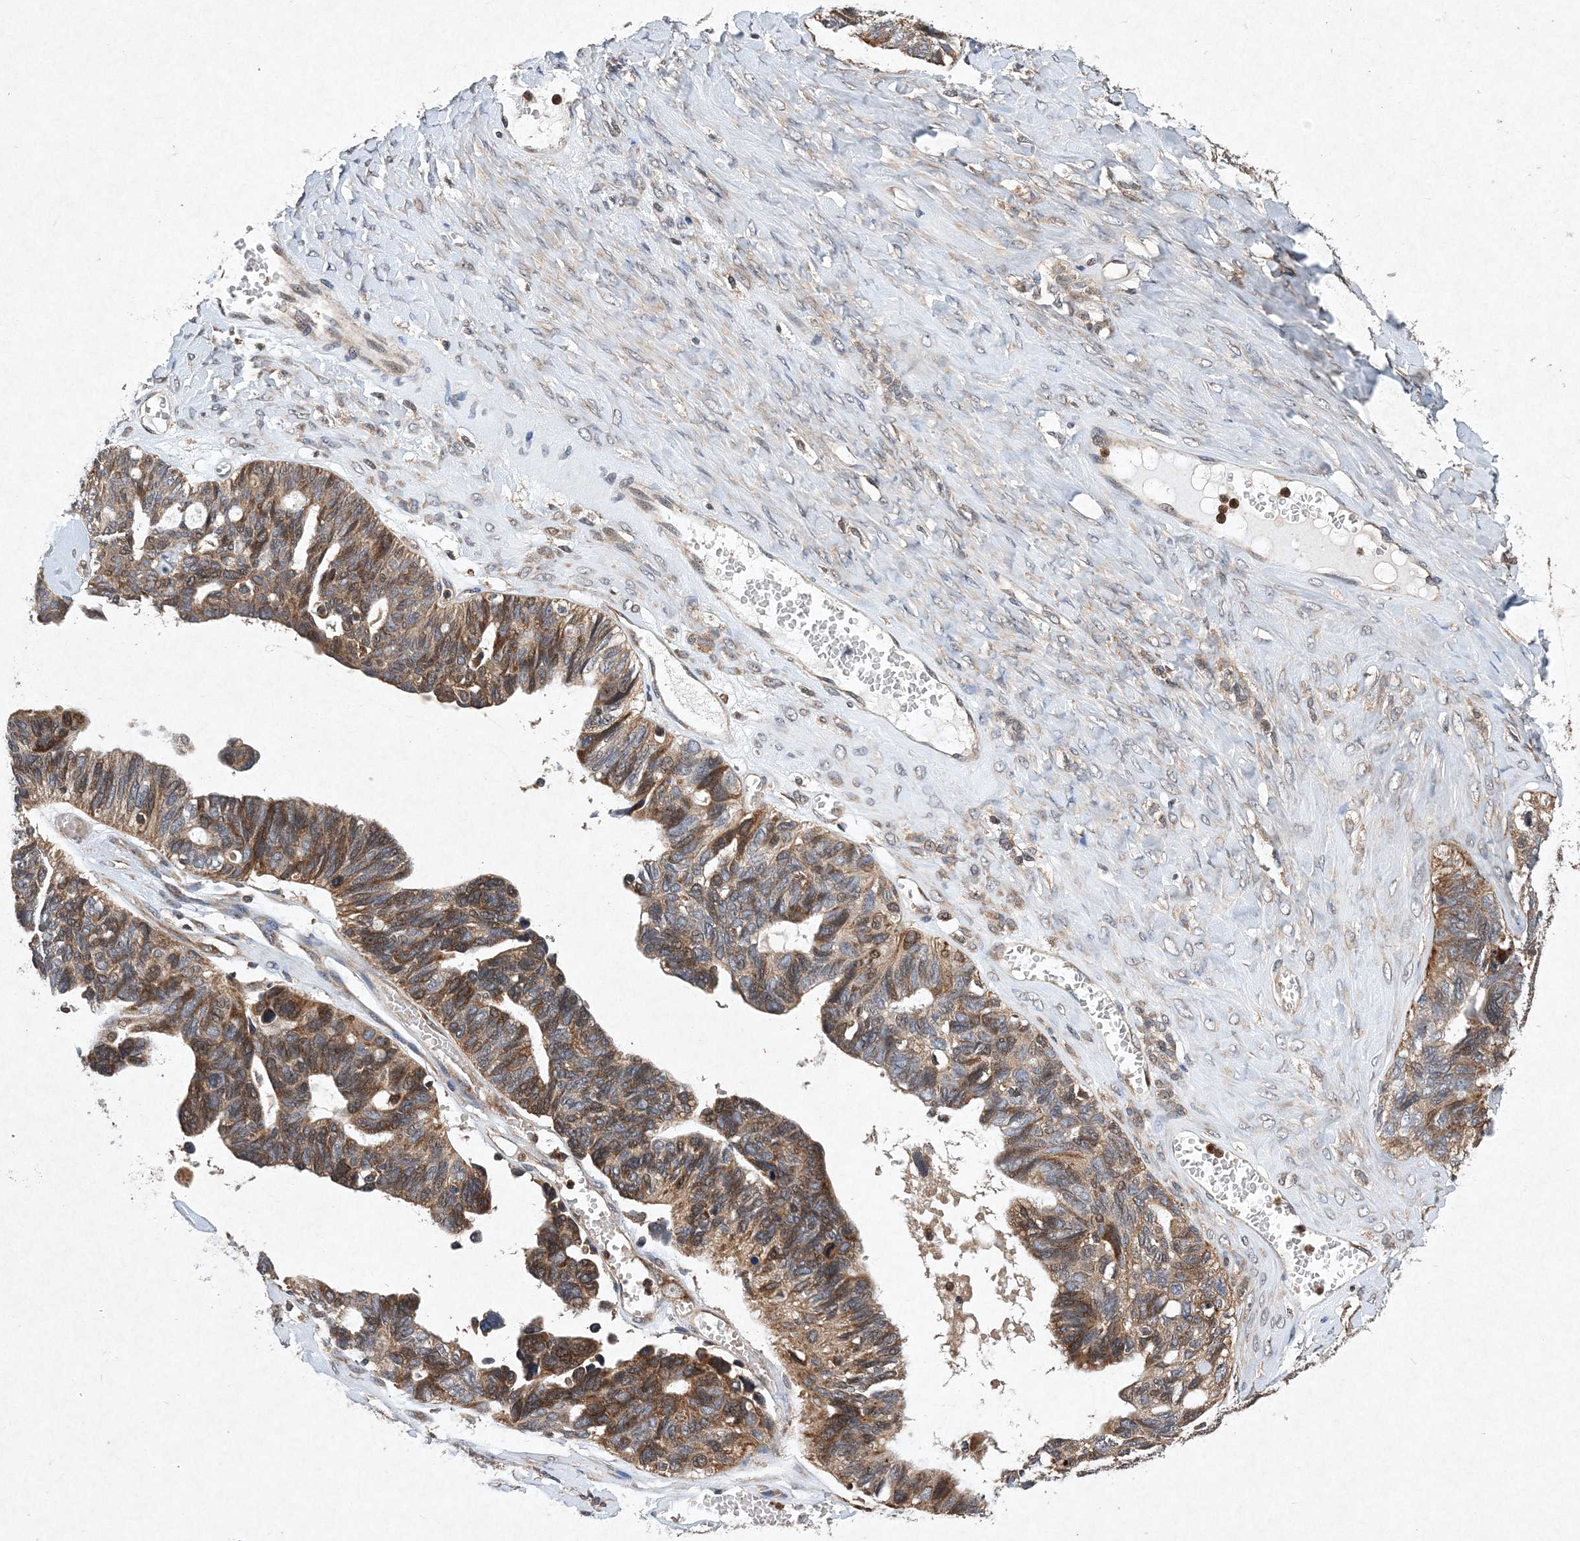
{"staining": {"intensity": "moderate", "quantity": ">75%", "location": "cytoplasmic/membranous"}, "tissue": "ovarian cancer", "cell_type": "Tumor cells", "image_type": "cancer", "snomed": [{"axis": "morphology", "description": "Cystadenocarcinoma, serous, NOS"}, {"axis": "topography", "description": "Ovary"}], "caption": "This is a histology image of immunohistochemistry (IHC) staining of serous cystadenocarcinoma (ovarian), which shows moderate staining in the cytoplasmic/membranous of tumor cells.", "gene": "PROSER1", "patient": {"sex": "female", "age": 79}}